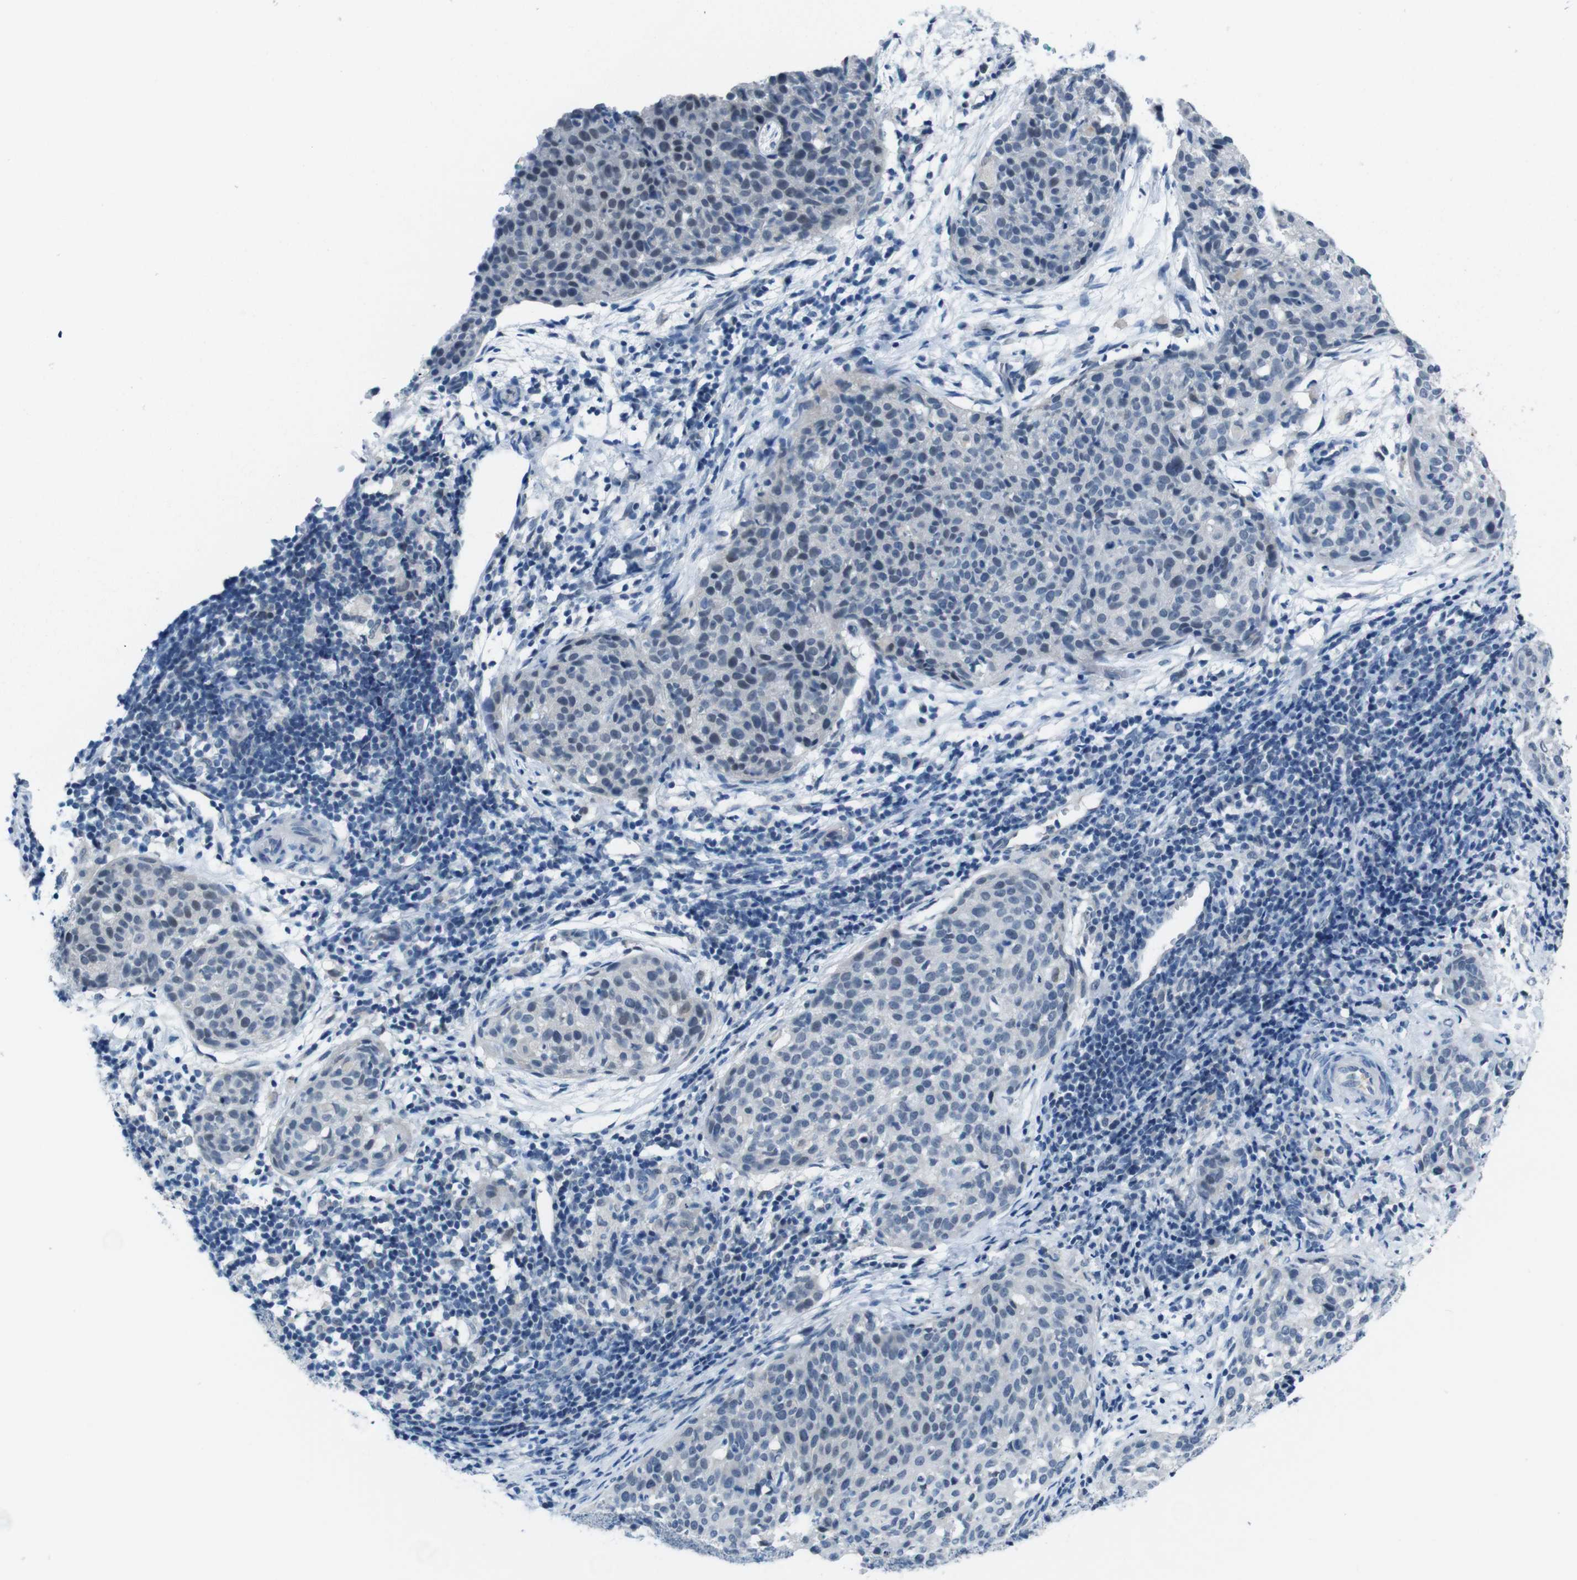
{"staining": {"intensity": "negative", "quantity": "none", "location": "none"}, "tissue": "cervical cancer", "cell_type": "Tumor cells", "image_type": "cancer", "snomed": [{"axis": "morphology", "description": "Squamous cell carcinoma, NOS"}, {"axis": "topography", "description": "Cervix"}], "caption": "An image of human cervical cancer (squamous cell carcinoma) is negative for staining in tumor cells. The staining was performed using DAB (3,3'-diaminobenzidine) to visualize the protein expression in brown, while the nuclei were stained in blue with hematoxylin (Magnification: 20x).", "gene": "CDHR2", "patient": {"sex": "female", "age": 38}}